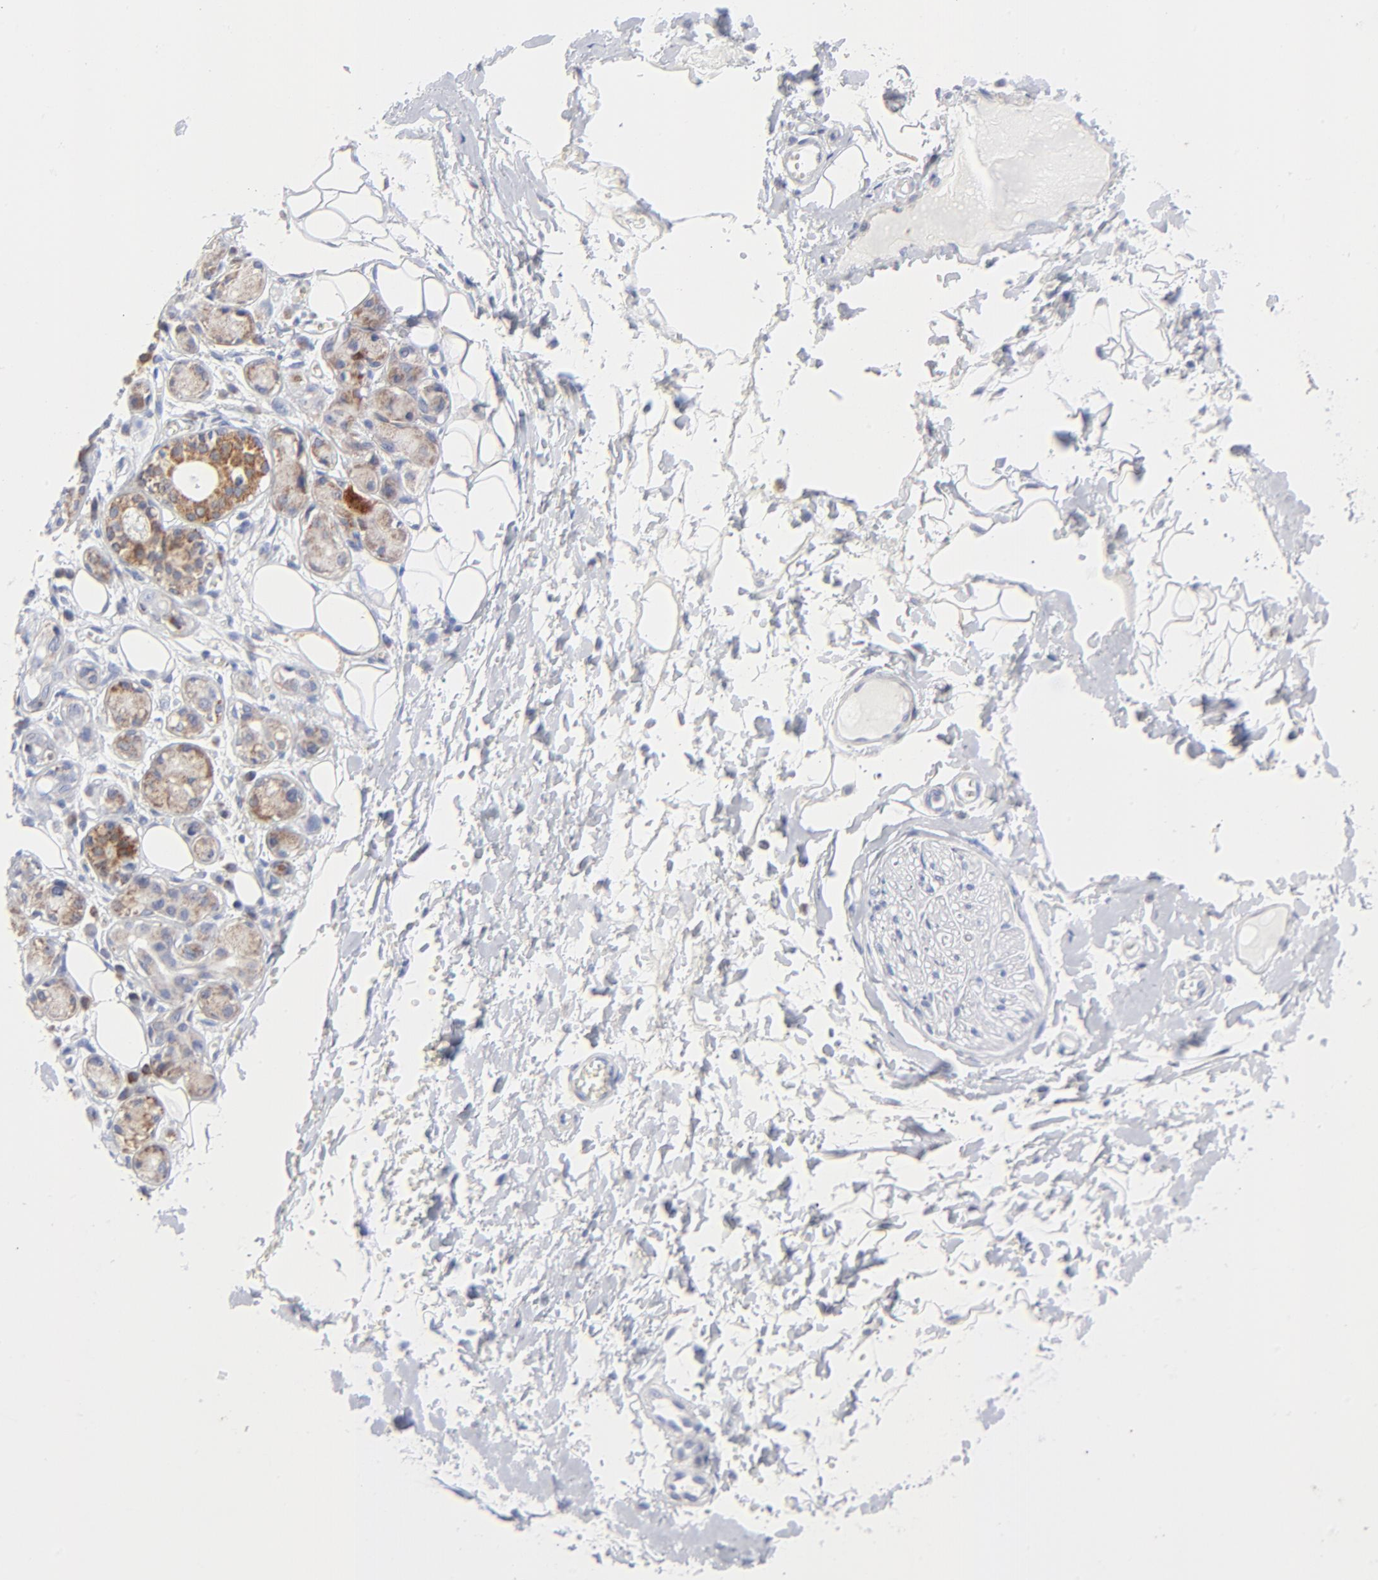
{"staining": {"intensity": "negative", "quantity": "none", "location": "none"}, "tissue": "adipose tissue", "cell_type": "Adipocytes", "image_type": "normal", "snomed": [{"axis": "morphology", "description": "Normal tissue, NOS"}, {"axis": "morphology", "description": "Inflammation, NOS"}, {"axis": "topography", "description": "Salivary gland"}, {"axis": "topography", "description": "Peripheral nerve tissue"}], "caption": "This photomicrograph is of normal adipose tissue stained with immunohistochemistry (IHC) to label a protein in brown with the nuclei are counter-stained blue. There is no staining in adipocytes.", "gene": "CHCHD10", "patient": {"sex": "female", "age": 75}}